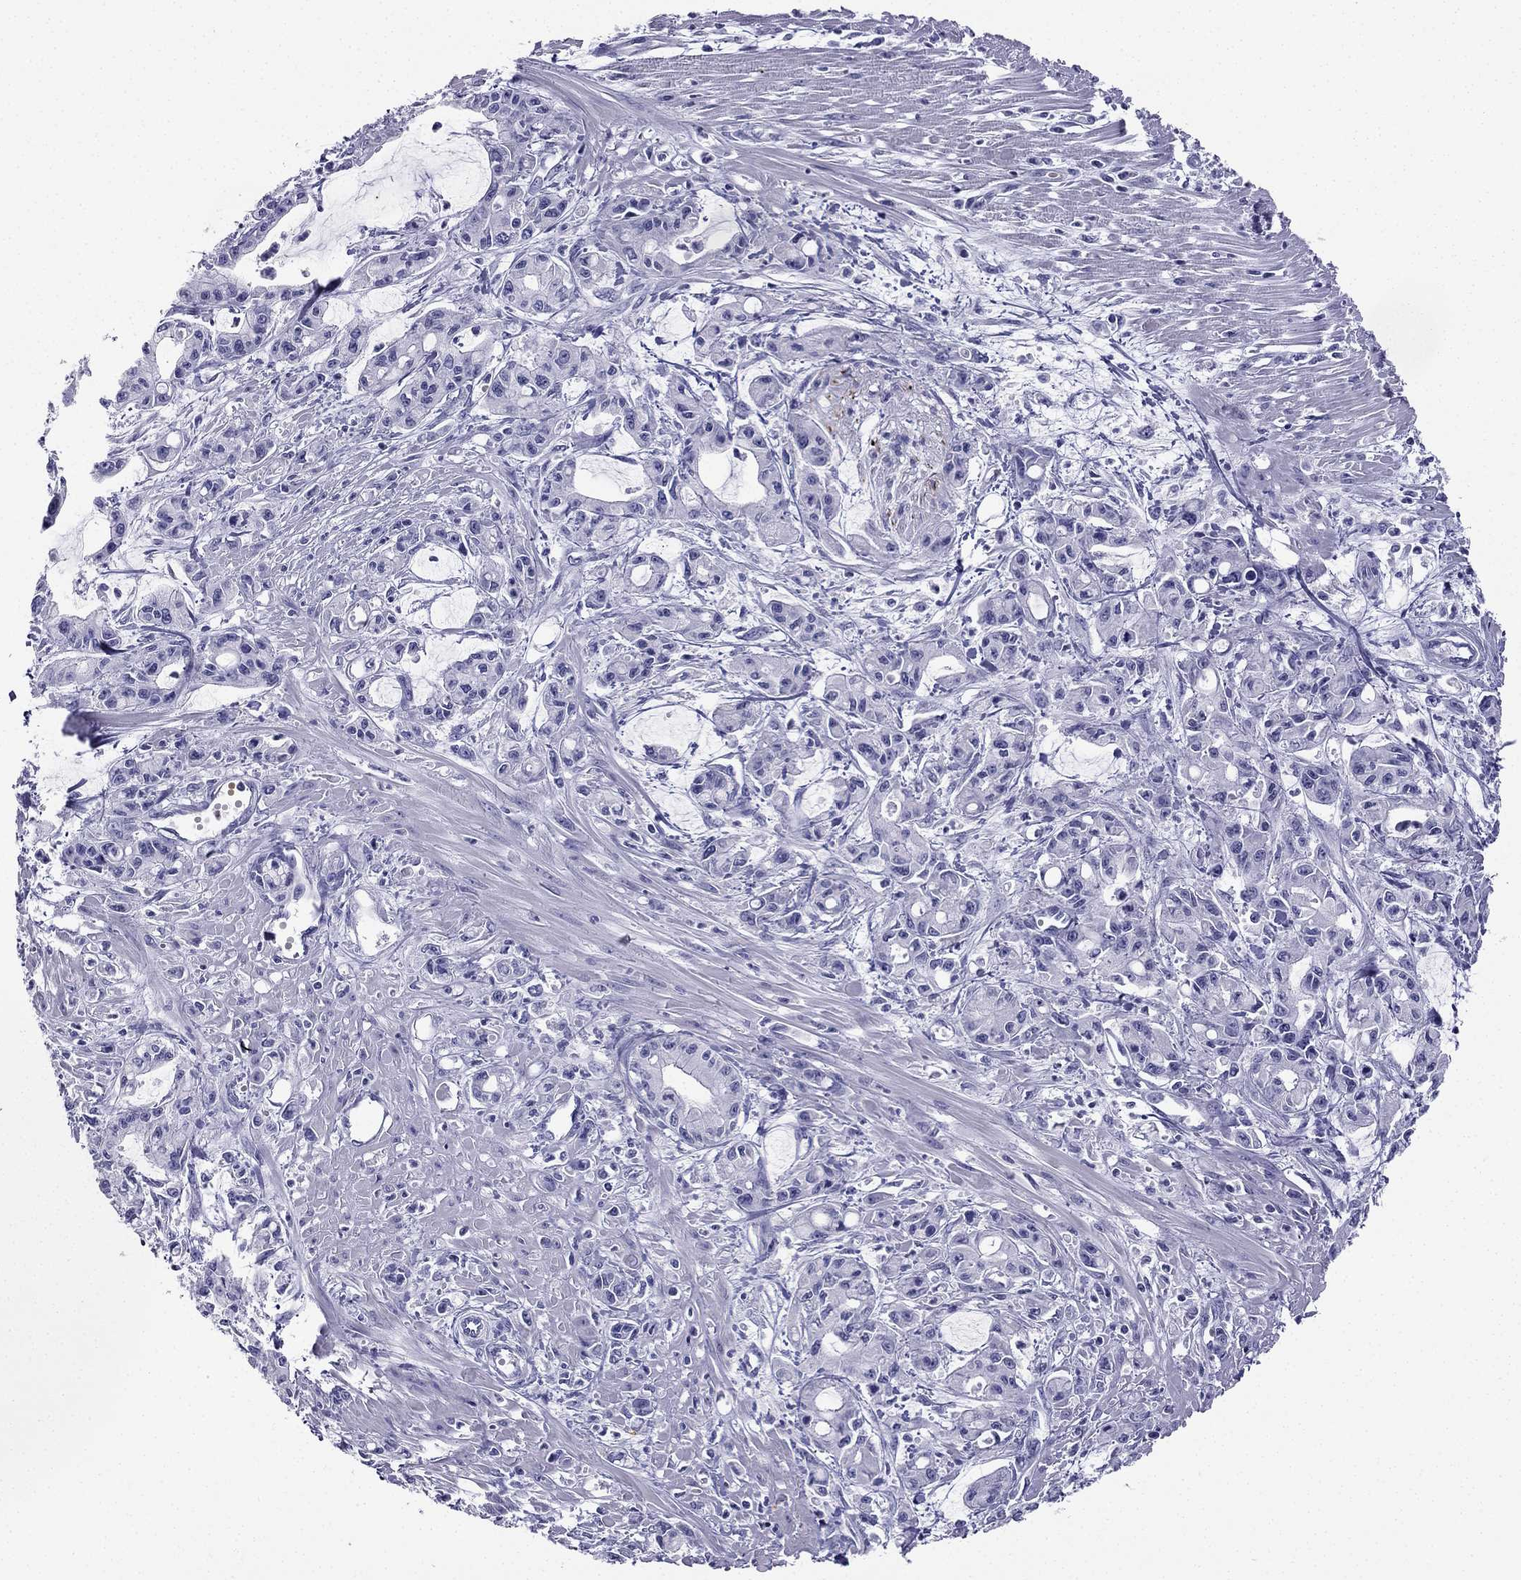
{"staining": {"intensity": "negative", "quantity": "none", "location": "none"}, "tissue": "pancreatic cancer", "cell_type": "Tumor cells", "image_type": "cancer", "snomed": [{"axis": "morphology", "description": "Adenocarcinoma, NOS"}, {"axis": "topography", "description": "Pancreas"}], "caption": "Human pancreatic adenocarcinoma stained for a protein using immunohistochemistry (IHC) demonstrates no staining in tumor cells.", "gene": "NPTX1", "patient": {"sex": "male", "age": 48}}